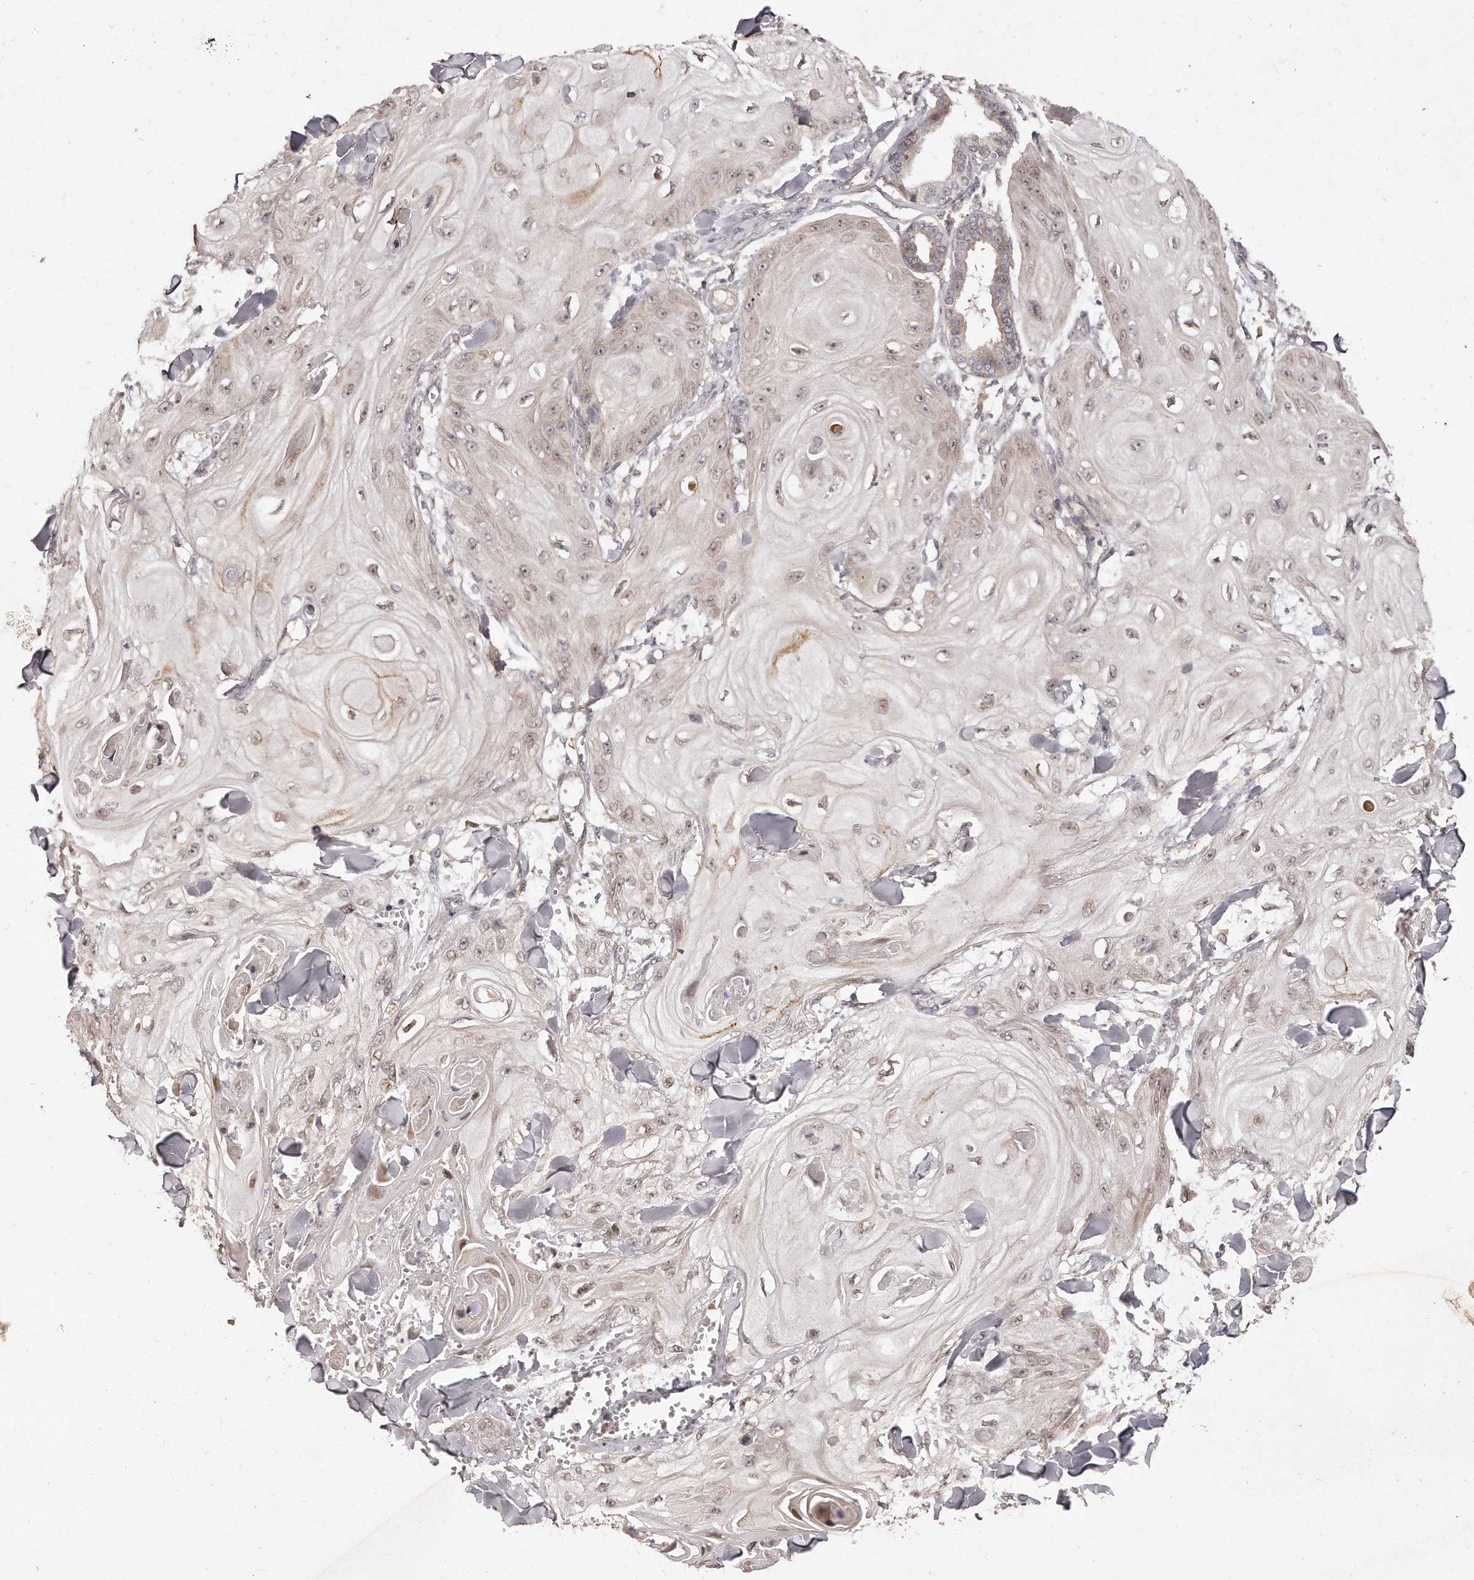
{"staining": {"intensity": "weak", "quantity": ">75%", "location": "nuclear"}, "tissue": "skin cancer", "cell_type": "Tumor cells", "image_type": "cancer", "snomed": [{"axis": "morphology", "description": "Squamous cell carcinoma, NOS"}, {"axis": "topography", "description": "Skin"}], "caption": "Approximately >75% of tumor cells in human skin cancer (squamous cell carcinoma) demonstrate weak nuclear protein staining as visualized by brown immunohistochemical staining.", "gene": "HASPIN", "patient": {"sex": "male", "age": 74}}